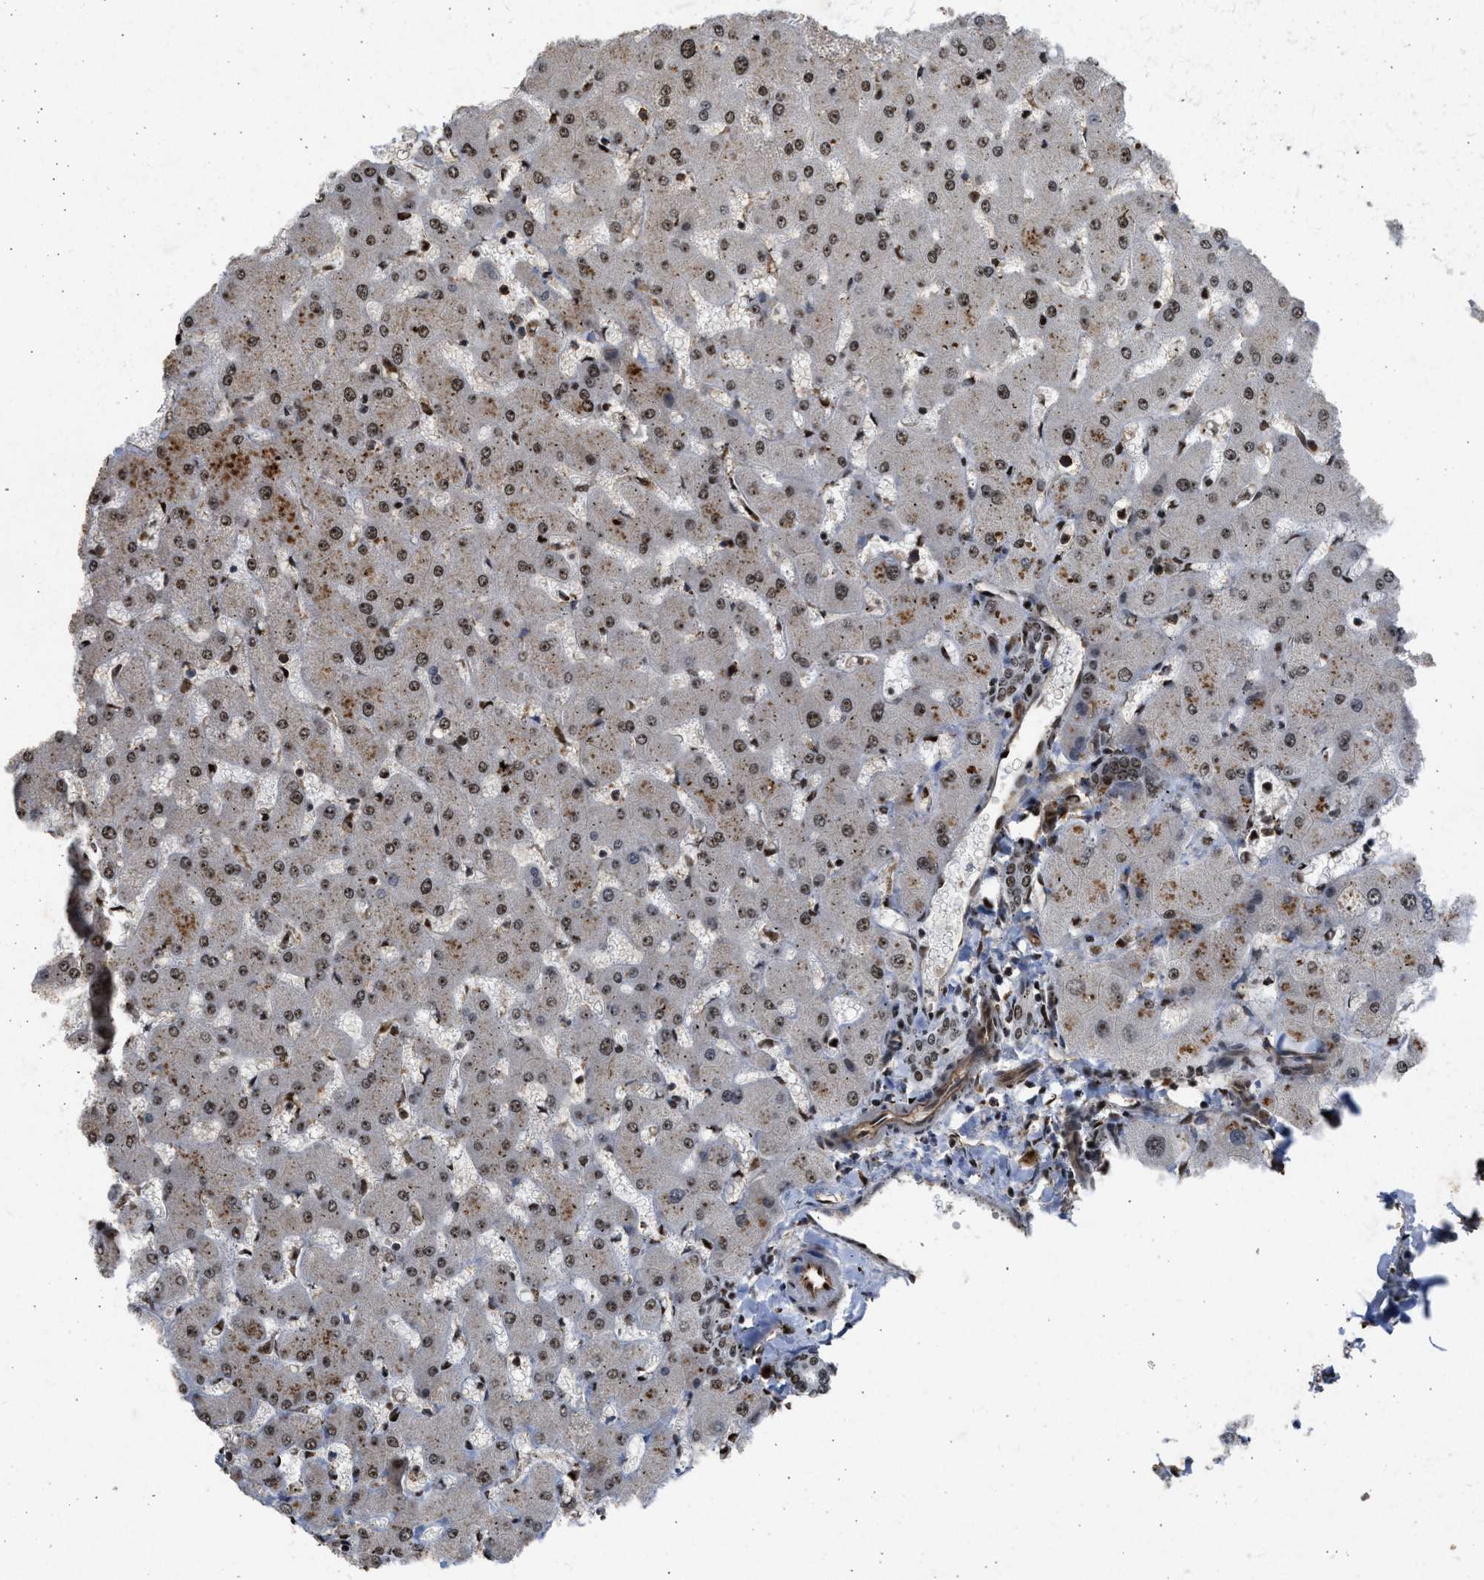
{"staining": {"intensity": "moderate", "quantity": ">75%", "location": "nuclear"}, "tissue": "liver", "cell_type": "Cholangiocytes", "image_type": "normal", "snomed": [{"axis": "morphology", "description": "Normal tissue, NOS"}, {"axis": "topography", "description": "Liver"}], "caption": "Cholangiocytes reveal medium levels of moderate nuclear positivity in approximately >75% of cells in benign human liver. The protein is stained brown, and the nuclei are stained in blue (DAB (3,3'-diaminobenzidine) IHC with brightfield microscopy, high magnification).", "gene": "TFDP2", "patient": {"sex": "female", "age": 63}}